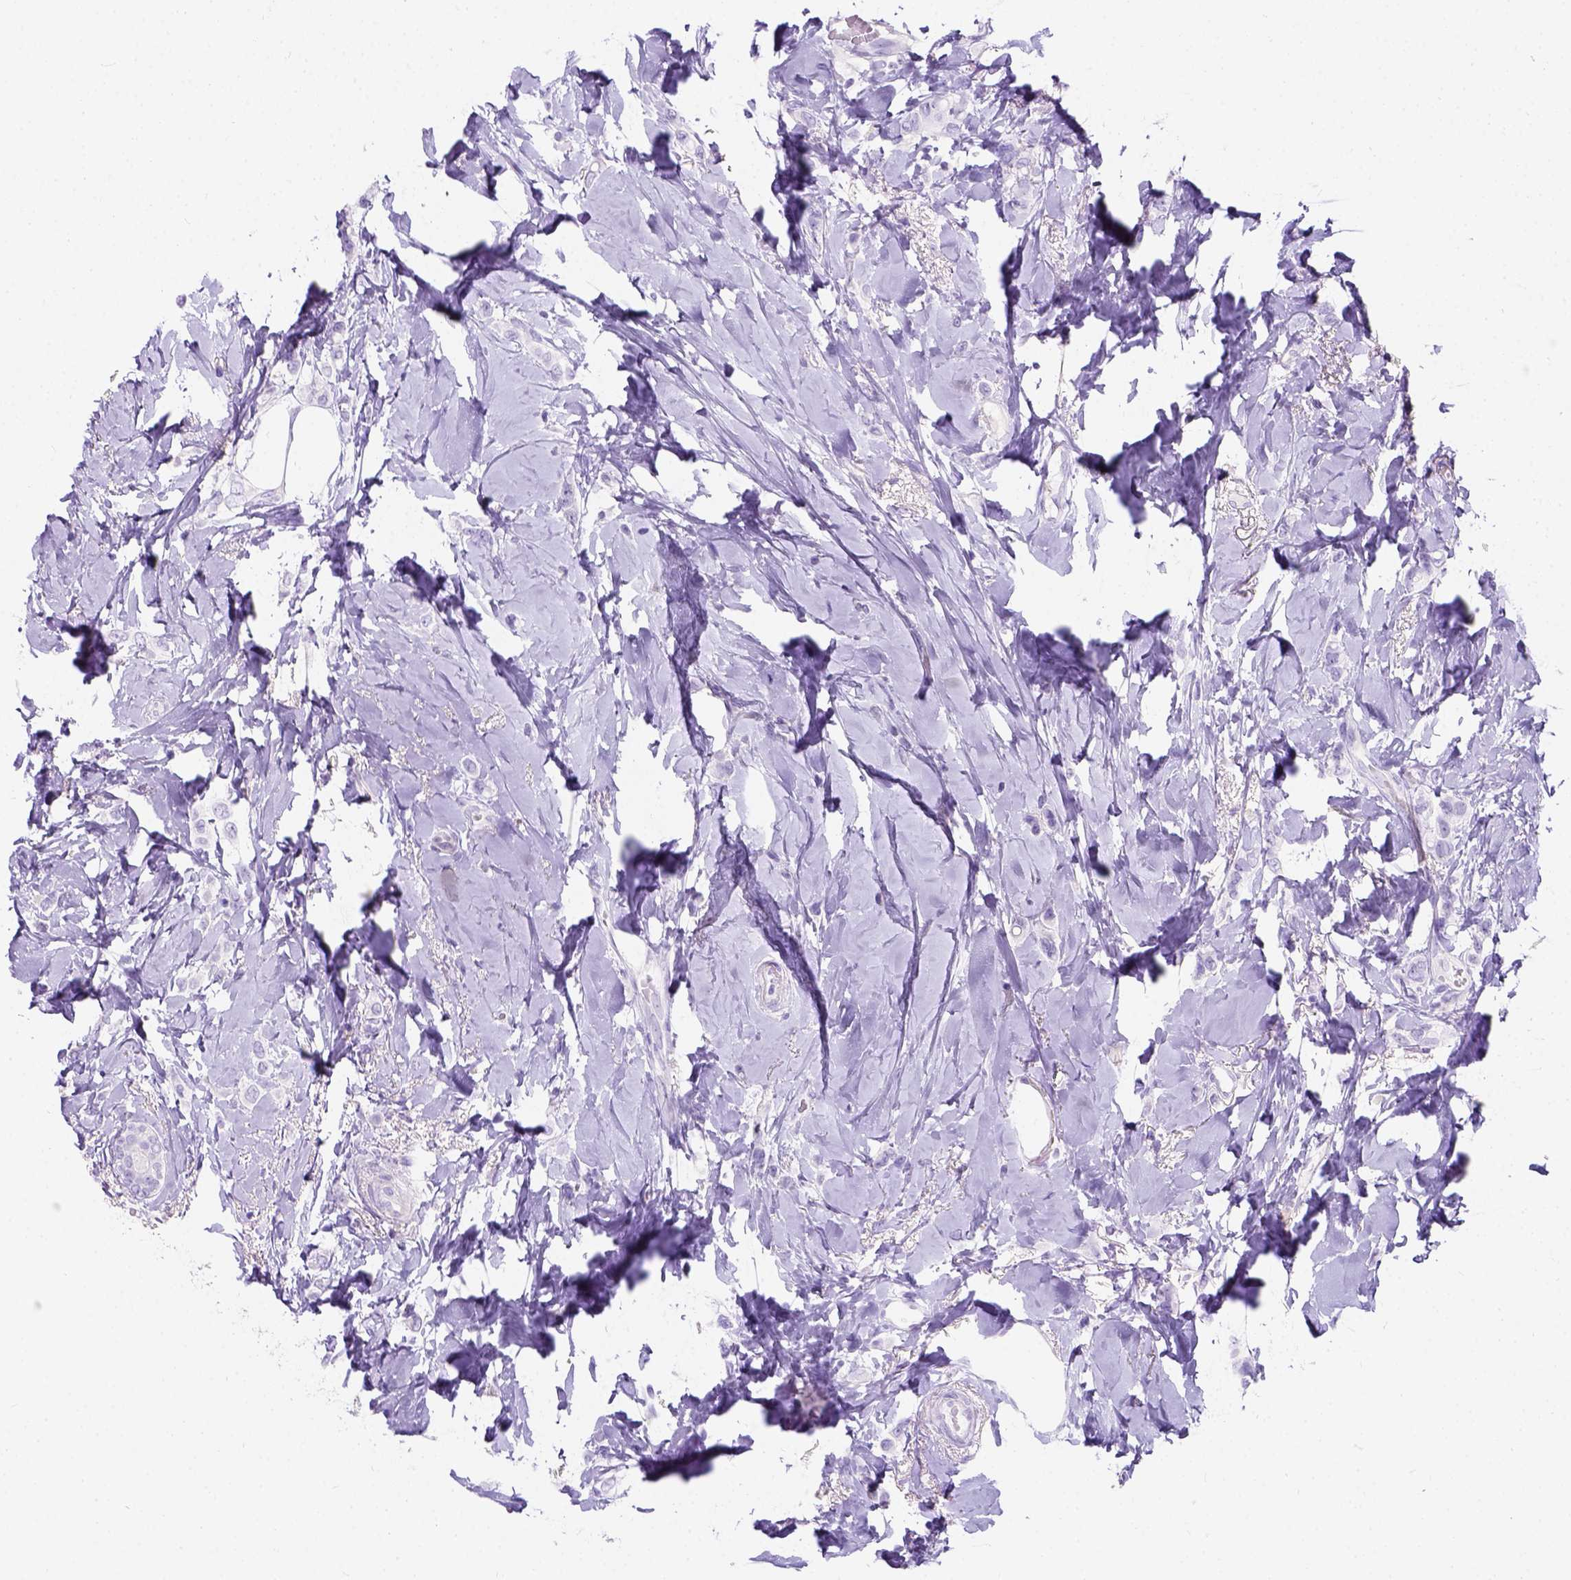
{"staining": {"intensity": "negative", "quantity": "none", "location": "none"}, "tissue": "breast cancer", "cell_type": "Tumor cells", "image_type": "cancer", "snomed": [{"axis": "morphology", "description": "Lobular carcinoma"}, {"axis": "topography", "description": "Breast"}], "caption": "IHC of breast cancer shows no expression in tumor cells.", "gene": "C7orf57", "patient": {"sex": "female", "age": 66}}